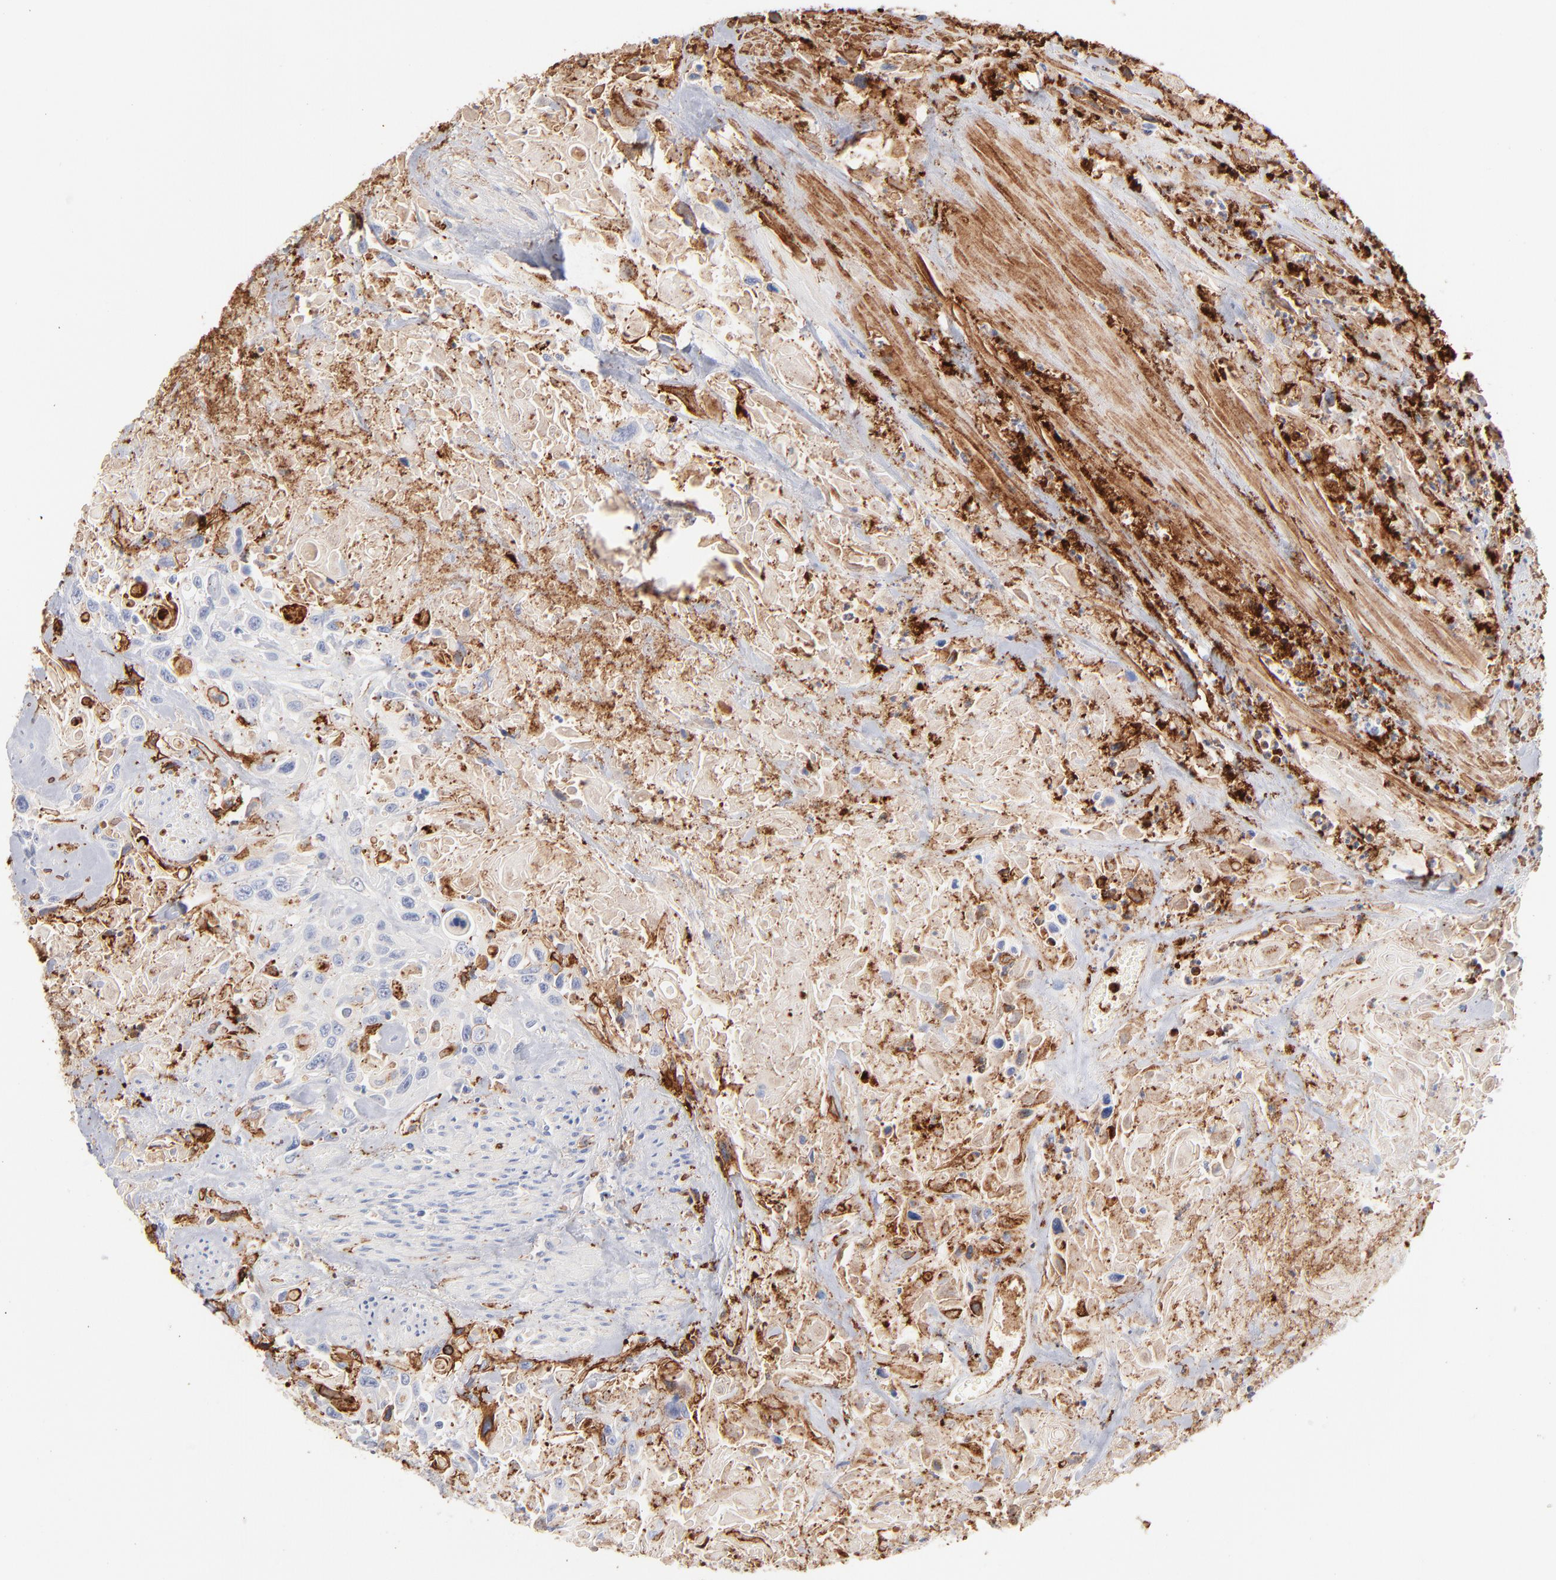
{"staining": {"intensity": "negative", "quantity": "none", "location": "none"}, "tissue": "urothelial cancer", "cell_type": "Tumor cells", "image_type": "cancer", "snomed": [{"axis": "morphology", "description": "Urothelial carcinoma, High grade"}, {"axis": "topography", "description": "Urinary bladder"}], "caption": "A high-resolution histopathology image shows IHC staining of urothelial cancer, which reveals no significant positivity in tumor cells.", "gene": "APOH", "patient": {"sex": "female", "age": 84}}